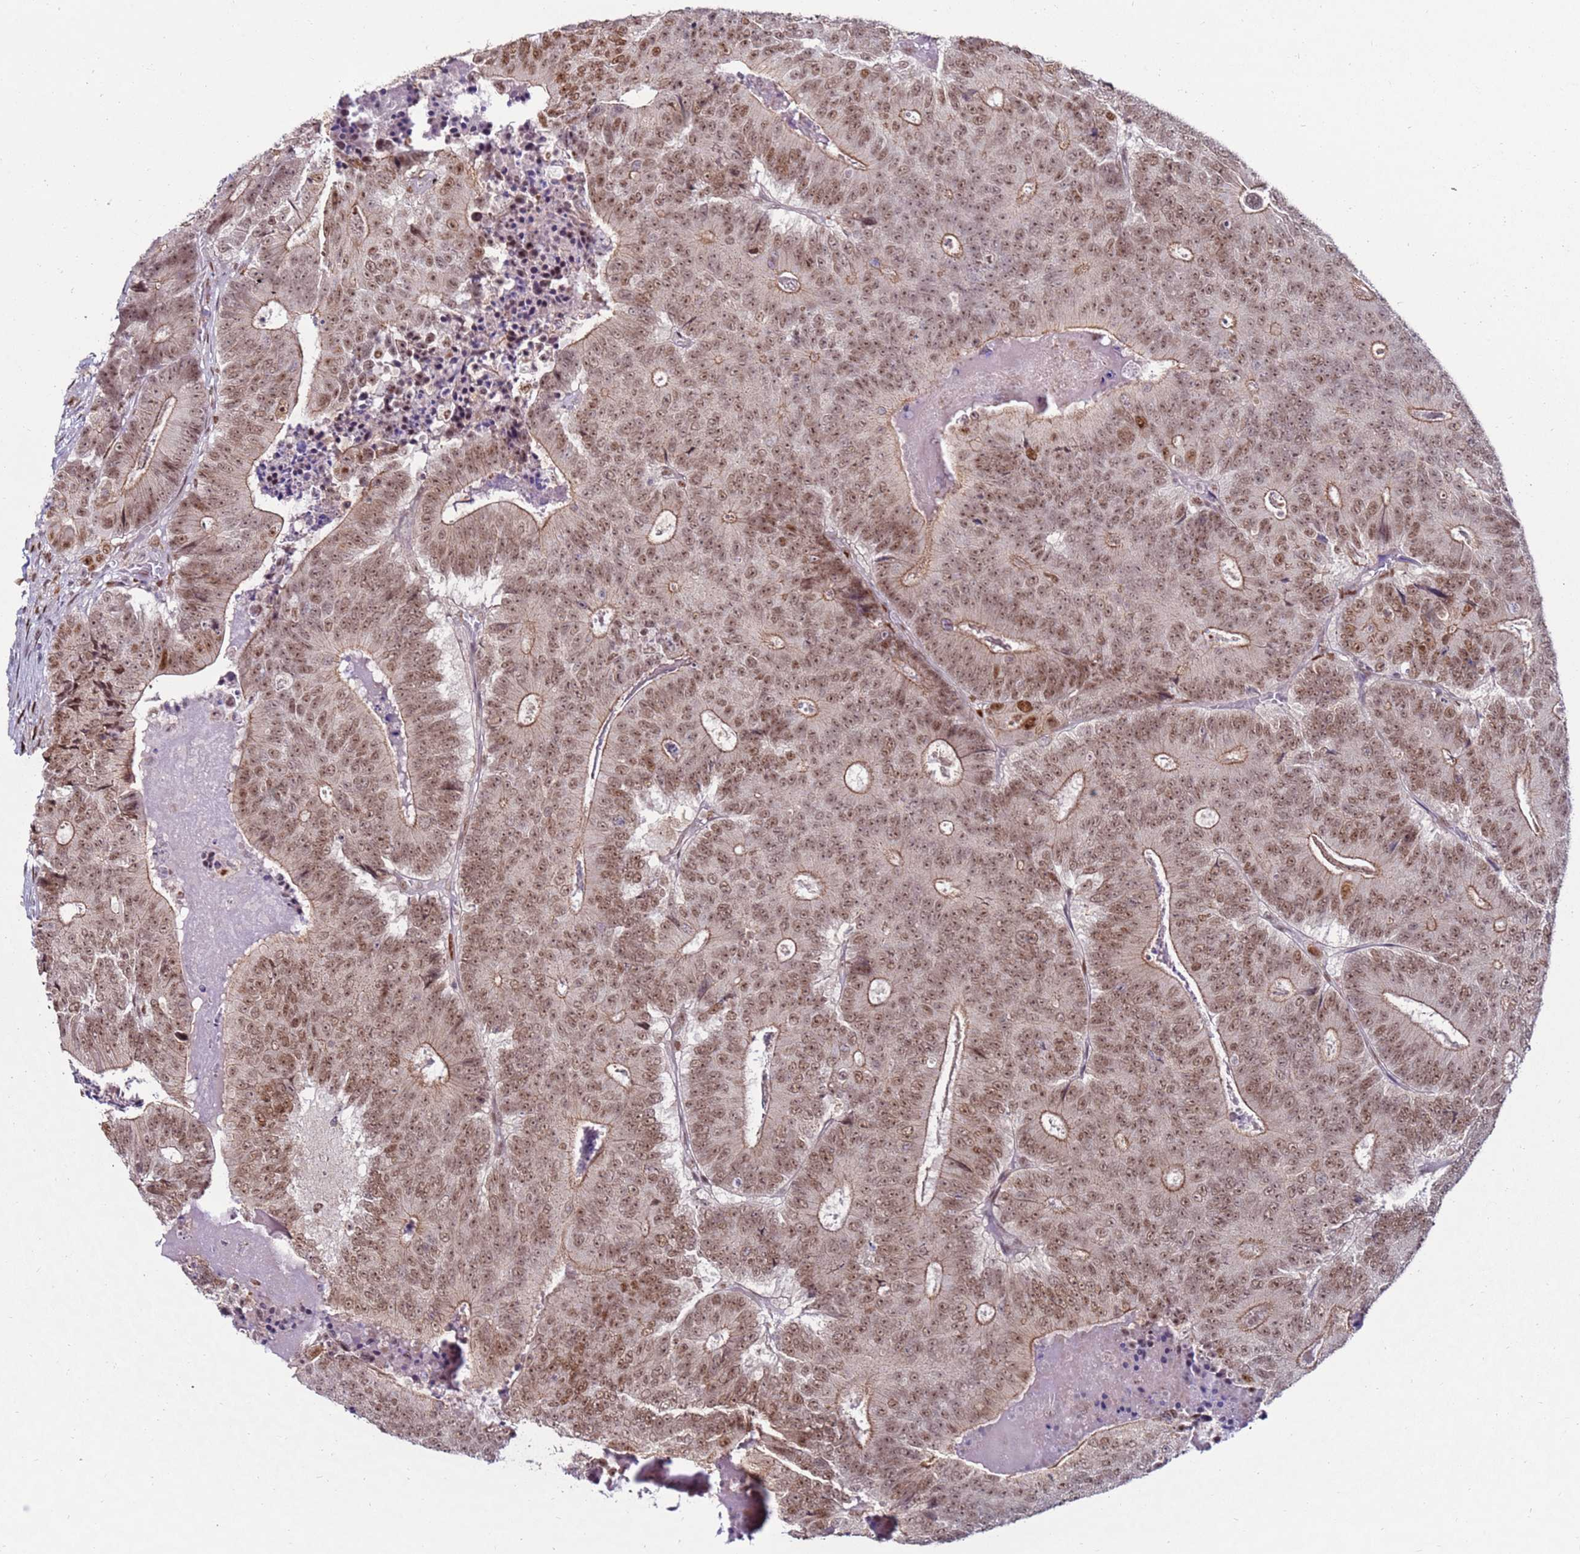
{"staining": {"intensity": "moderate", "quantity": ">75%", "location": "cytoplasmic/membranous,nuclear"}, "tissue": "colorectal cancer", "cell_type": "Tumor cells", "image_type": "cancer", "snomed": [{"axis": "morphology", "description": "Adenocarcinoma, NOS"}, {"axis": "topography", "description": "Colon"}], "caption": "Colorectal cancer stained with a protein marker displays moderate staining in tumor cells.", "gene": "KPNA4", "patient": {"sex": "male", "age": 83}}